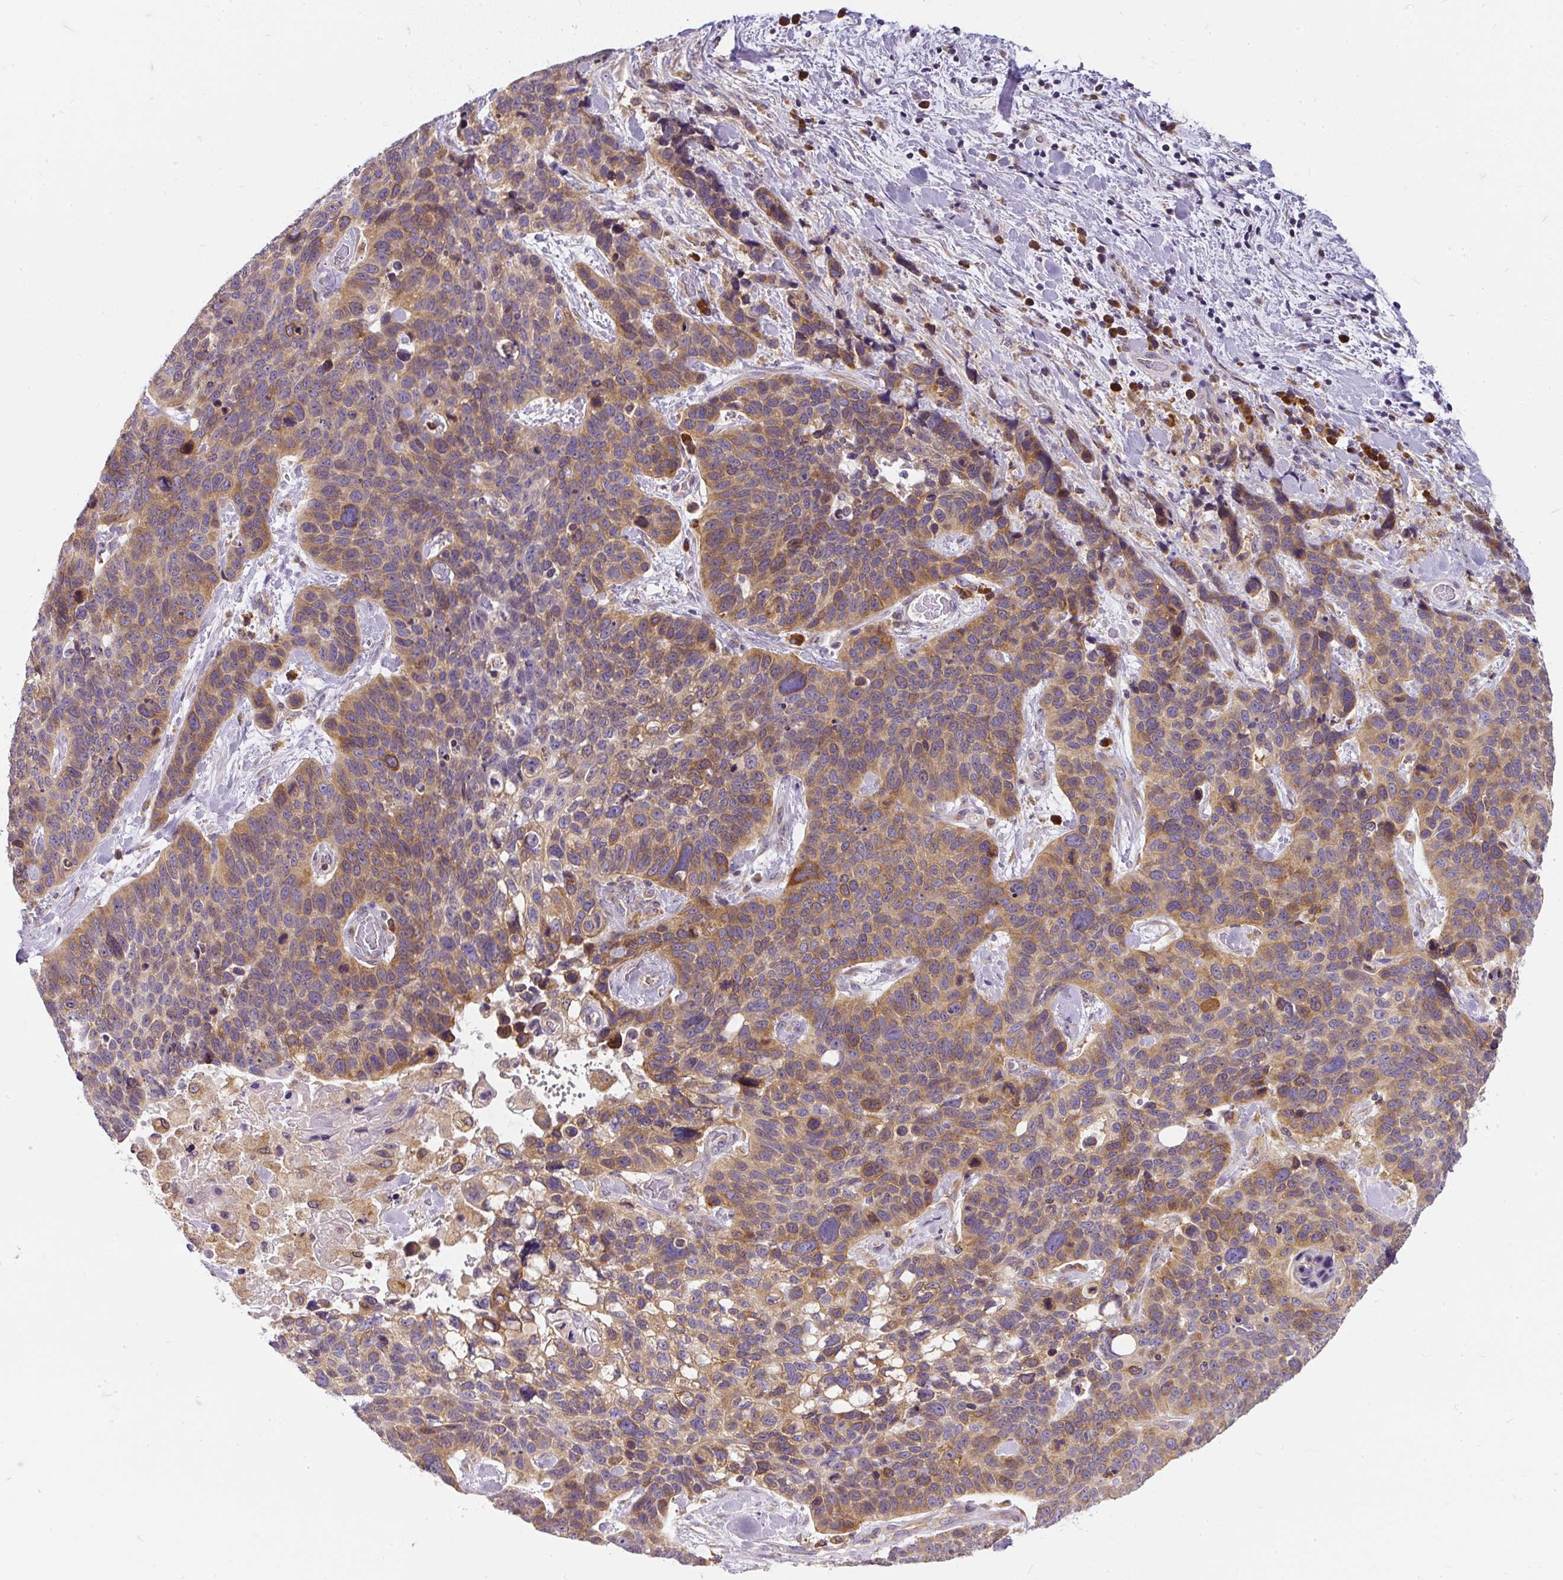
{"staining": {"intensity": "moderate", "quantity": ">75%", "location": "cytoplasmic/membranous"}, "tissue": "lung cancer", "cell_type": "Tumor cells", "image_type": "cancer", "snomed": [{"axis": "morphology", "description": "Squamous cell carcinoma, NOS"}, {"axis": "topography", "description": "Lung"}], "caption": "High-power microscopy captured an IHC micrograph of lung squamous cell carcinoma, revealing moderate cytoplasmic/membranous positivity in approximately >75% of tumor cells. The staining was performed using DAB to visualize the protein expression in brown, while the nuclei were stained in blue with hematoxylin (Magnification: 20x).", "gene": "CYP20A1", "patient": {"sex": "male", "age": 62}}